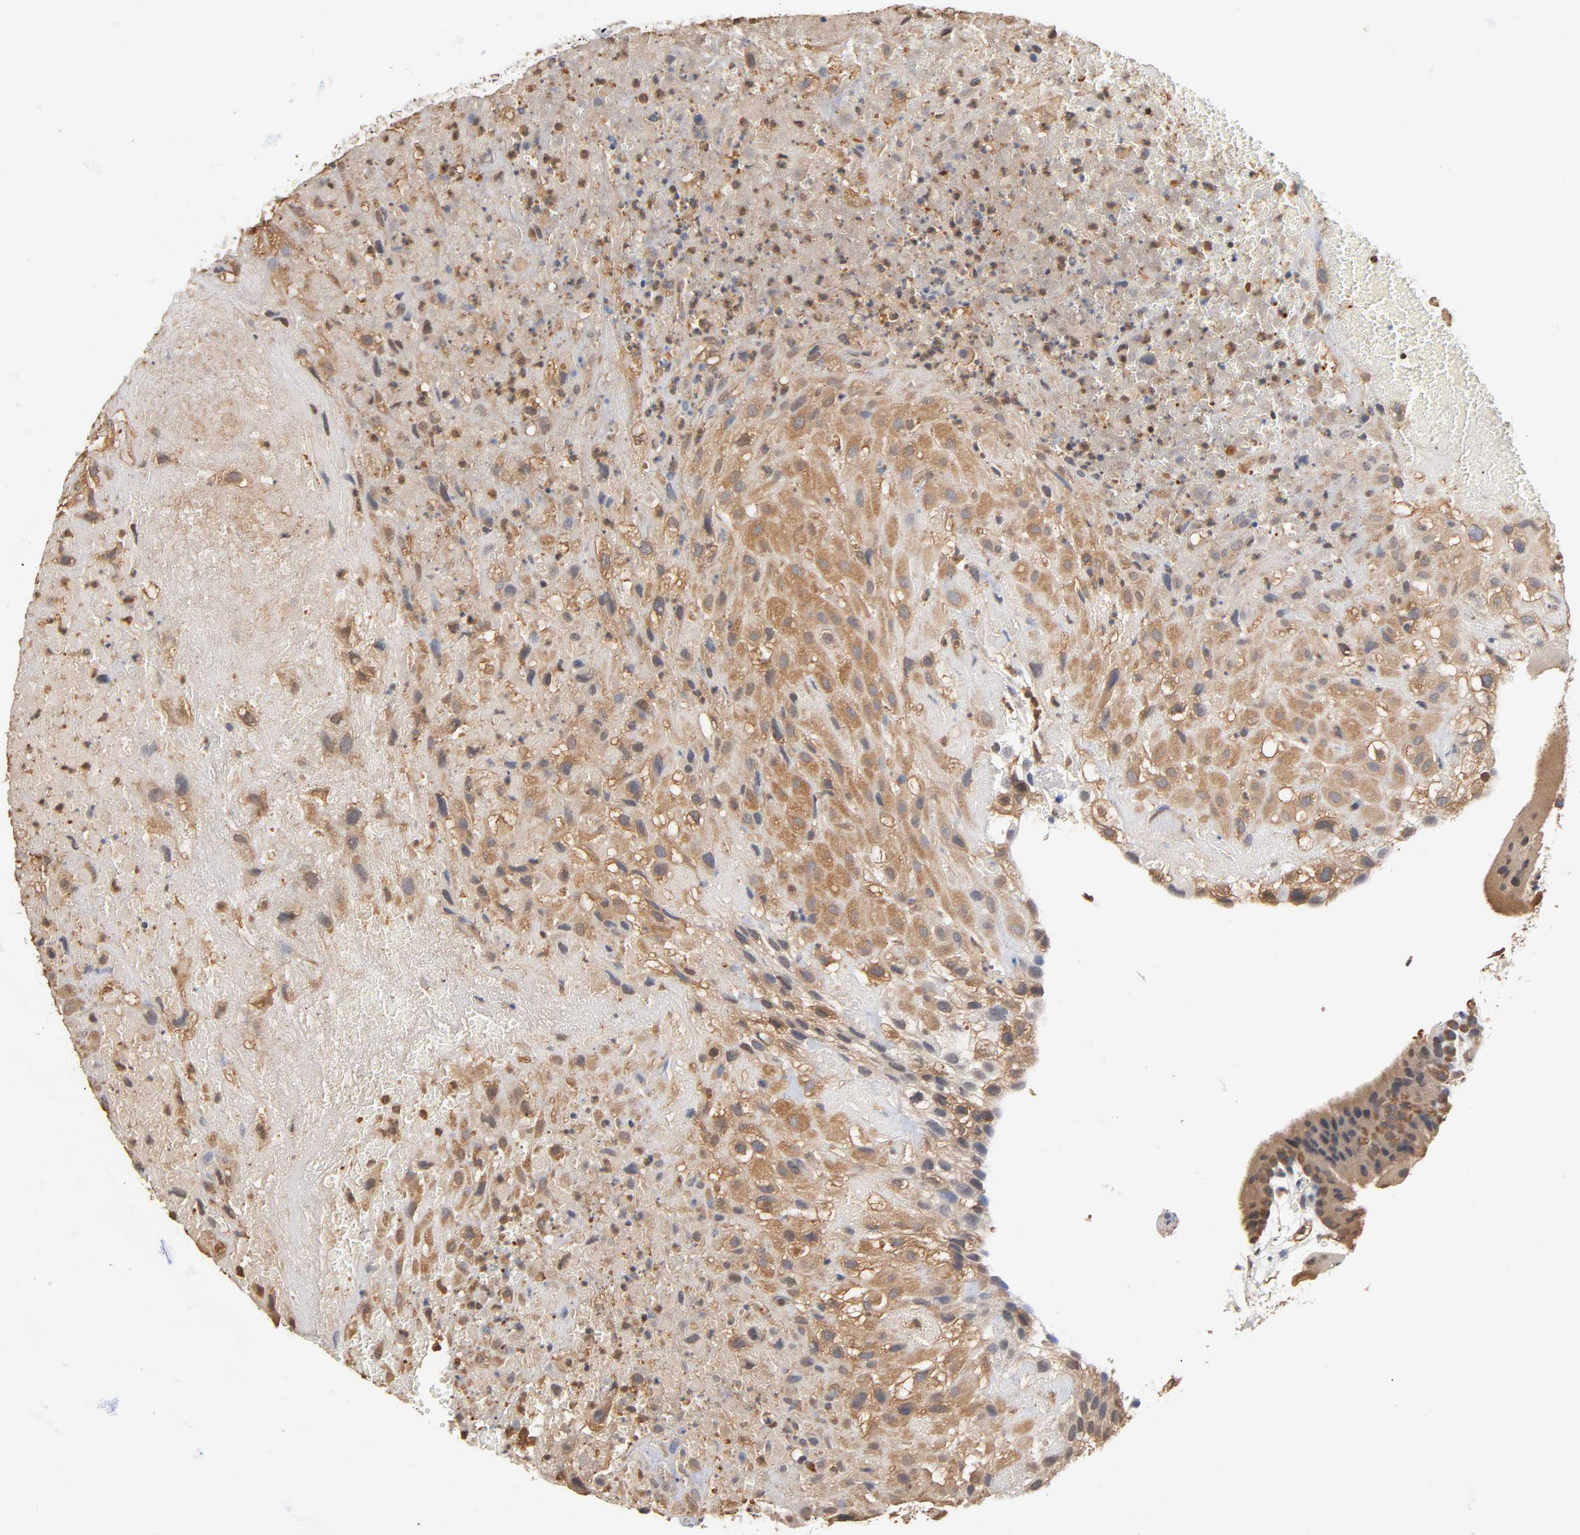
{"staining": {"intensity": "moderate", "quantity": ">75%", "location": "cytoplasmic/membranous"}, "tissue": "placenta", "cell_type": "Decidual cells", "image_type": "normal", "snomed": [{"axis": "morphology", "description": "Normal tissue, NOS"}, {"axis": "topography", "description": "Placenta"}], "caption": "DAB (3,3'-diaminobenzidine) immunohistochemical staining of normal placenta shows moderate cytoplasmic/membranous protein staining in approximately >75% of decidual cells. Nuclei are stained in blue.", "gene": "ALDOA", "patient": {"sex": "female", "age": 19}}